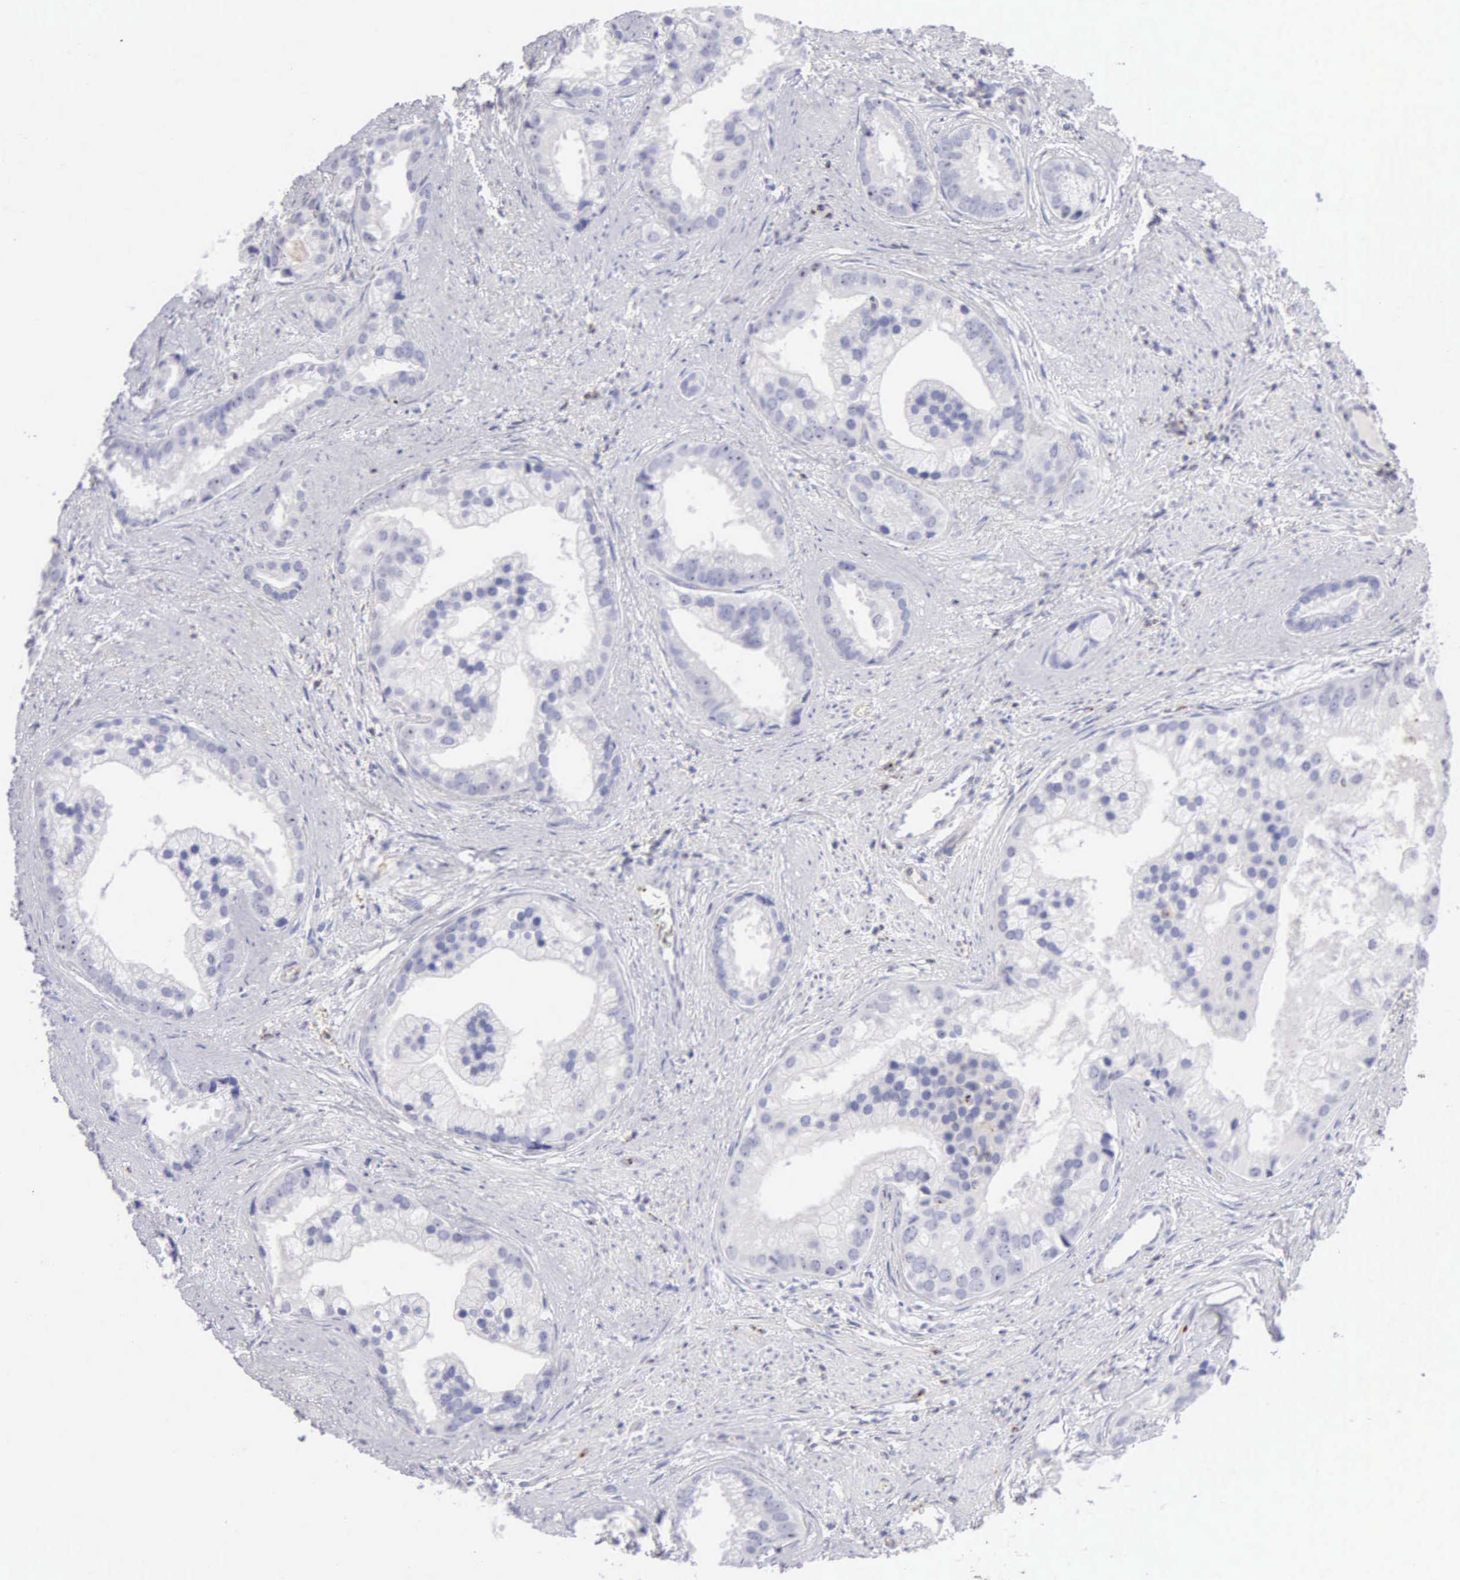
{"staining": {"intensity": "negative", "quantity": "none", "location": "none"}, "tissue": "prostate cancer", "cell_type": "Tumor cells", "image_type": "cancer", "snomed": [{"axis": "morphology", "description": "Adenocarcinoma, Medium grade"}, {"axis": "topography", "description": "Prostate"}], "caption": "There is no significant expression in tumor cells of prostate adenocarcinoma (medium-grade).", "gene": "SRGN", "patient": {"sex": "male", "age": 65}}